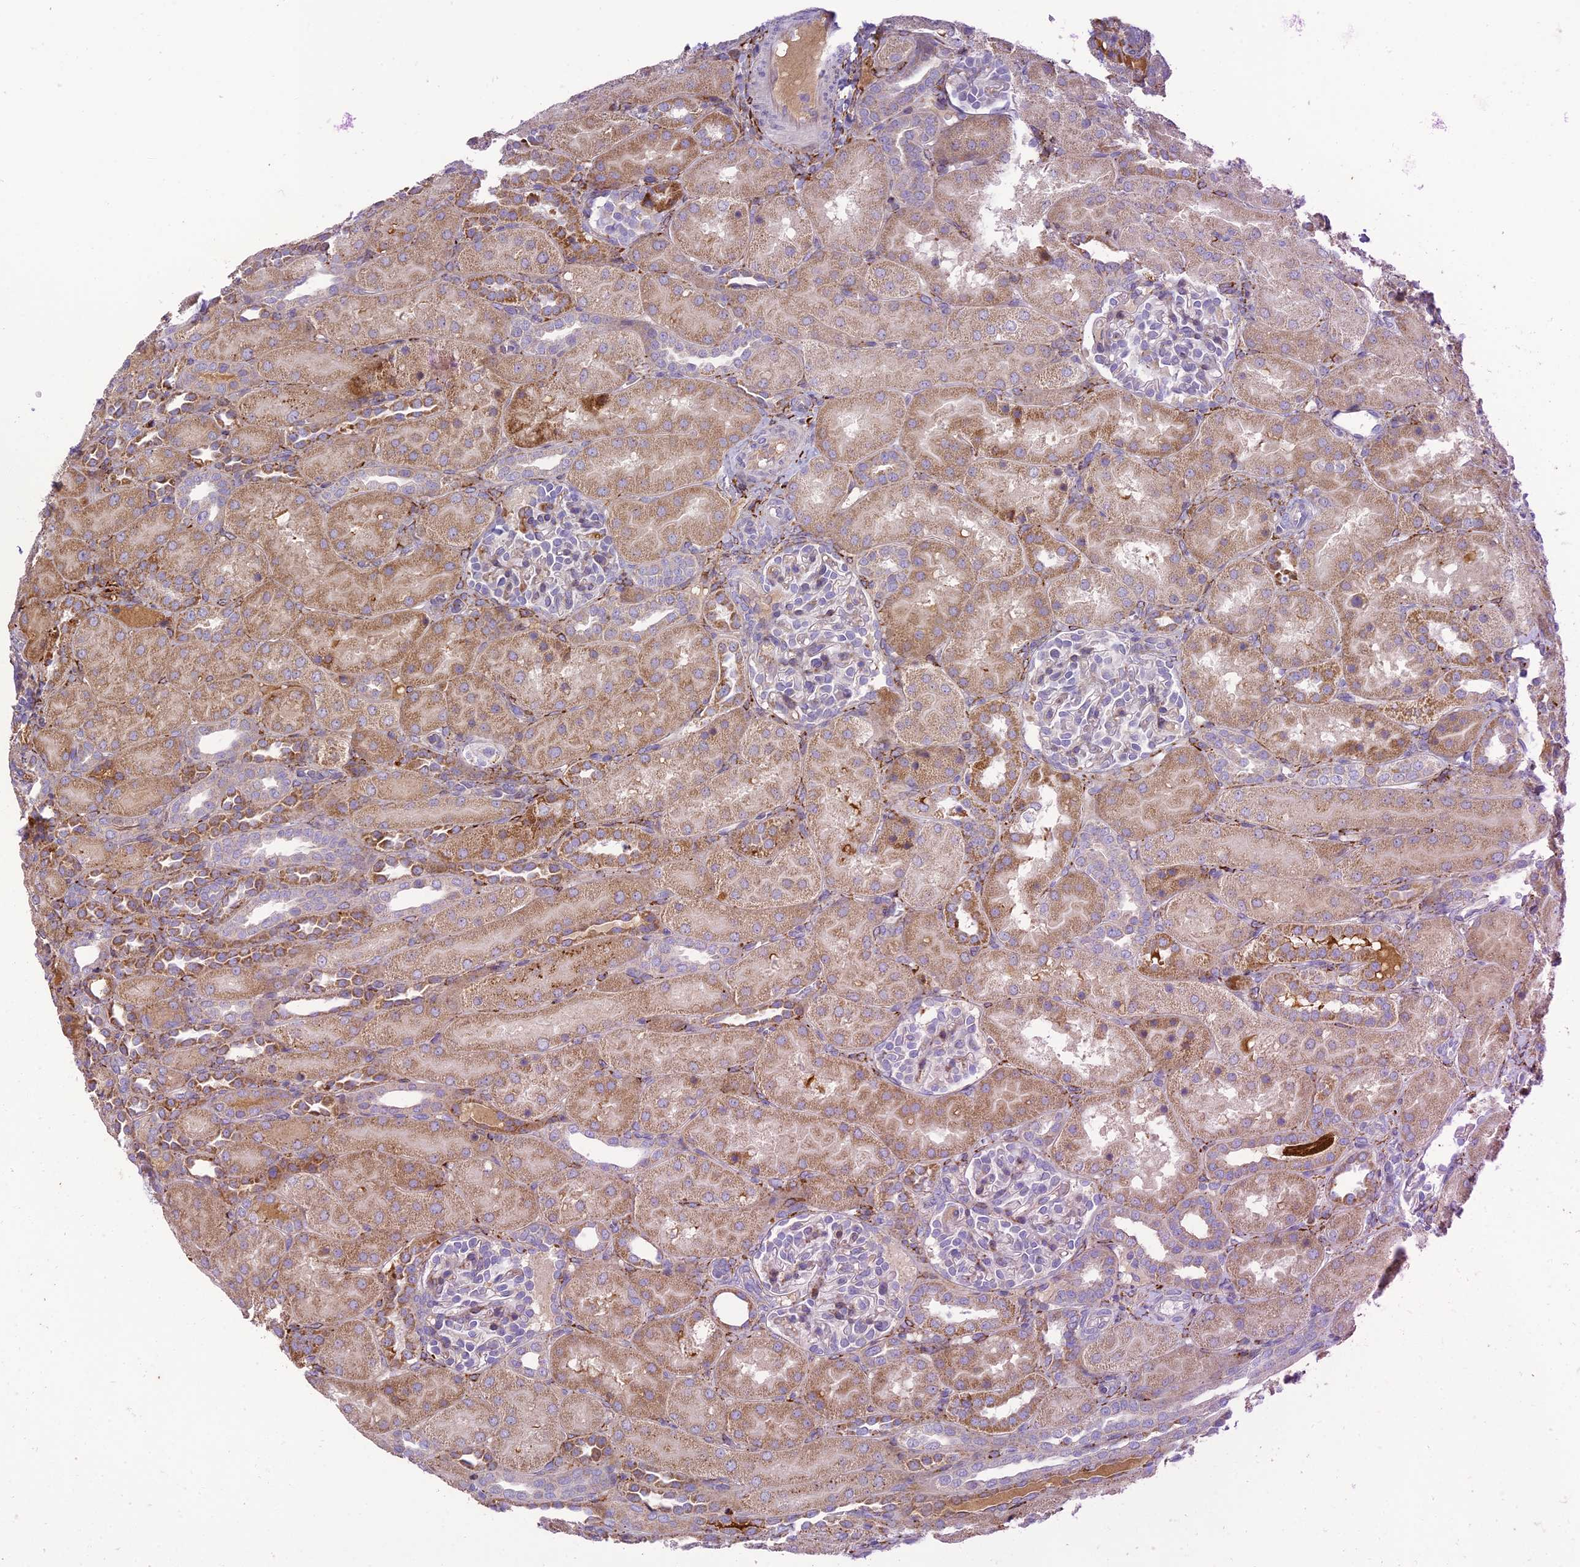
{"staining": {"intensity": "weak", "quantity": "<25%", "location": "cytoplasmic/membranous"}, "tissue": "kidney", "cell_type": "Cells in glomeruli", "image_type": "normal", "snomed": [{"axis": "morphology", "description": "Normal tissue, NOS"}, {"axis": "topography", "description": "Kidney"}], "caption": "A histopathology image of kidney stained for a protein exhibits no brown staining in cells in glomeruli. Brightfield microscopy of immunohistochemistry (IHC) stained with DAB (3,3'-diaminobenzidine) (brown) and hematoxylin (blue), captured at high magnification.", "gene": "RCN3", "patient": {"sex": "male", "age": 1}}